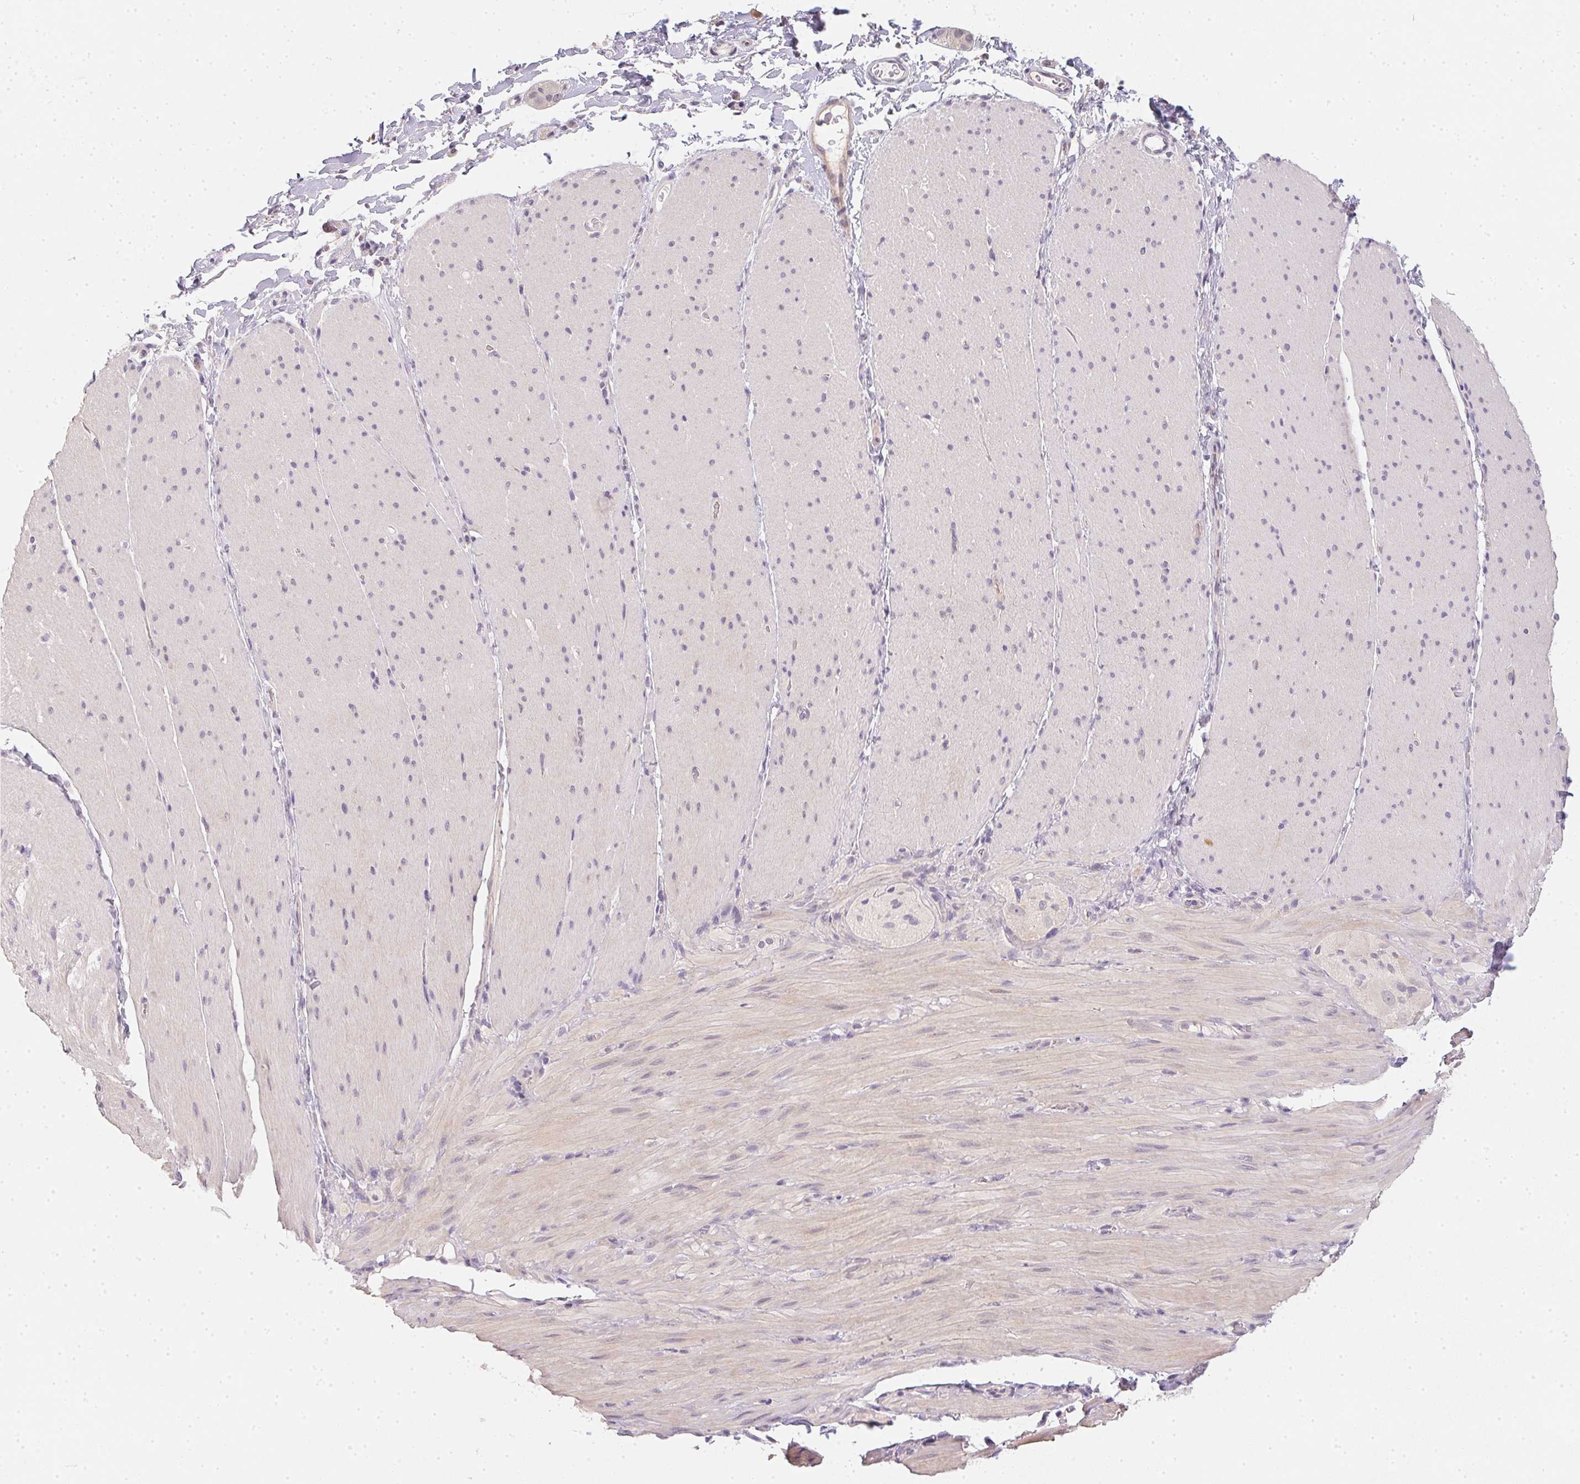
{"staining": {"intensity": "negative", "quantity": "none", "location": "none"}, "tissue": "smooth muscle", "cell_type": "Smooth muscle cells", "image_type": "normal", "snomed": [{"axis": "morphology", "description": "Normal tissue, NOS"}, {"axis": "topography", "description": "Smooth muscle"}, {"axis": "topography", "description": "Colon"}], "caption": "This image is of normal smooth muscle stained with immunohistochemistry (IHC) to label a protein in brown with the nuclei are counter-stained blue. There is no staining in smooth muscle cells. The staining is performed using DAB brown chromogen with nuclei counter-stained in using hematoxylin.", "gene": "ZBBX", "patient": {"sex": "male", "age": 73}}